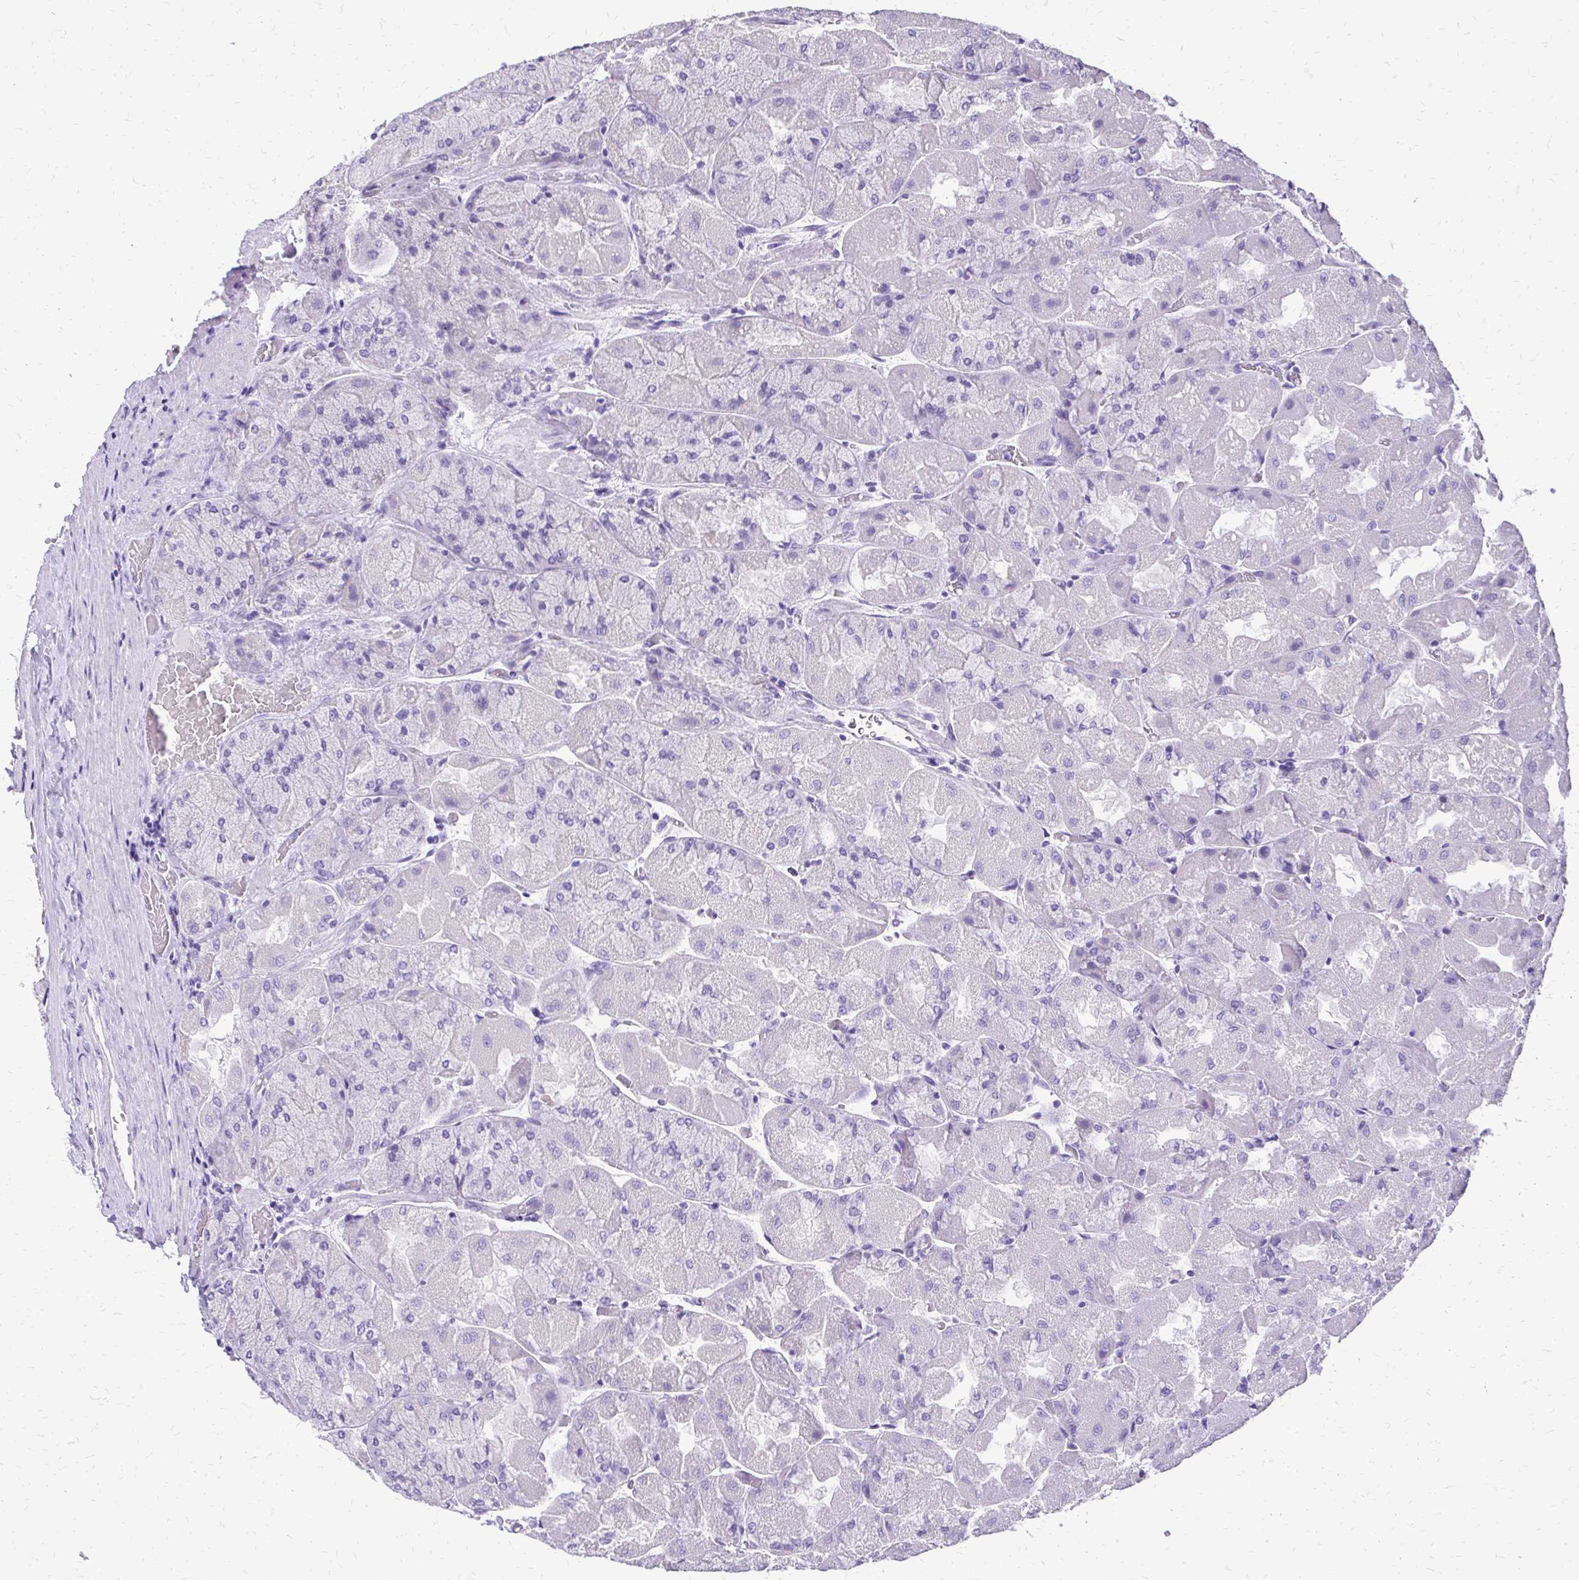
{"staining": {"intensity": "weak", "quantity": "<25%", "location": "cytoplasmic/membranous"}, "tissue": "stomach", "cell_type": "Glandular cells", "image_type": "normal", "snomed": [{"axis": "morphology", "description": "Normal tissue, NOS"}, {"axis": "topography", "description": "Stomach"}], "caption": "Human stomach stained for a protein using IHC displays no expression in glandular cells.", "gene": "SLC32A1", "patient": {"sex": "female", "age": 61}}